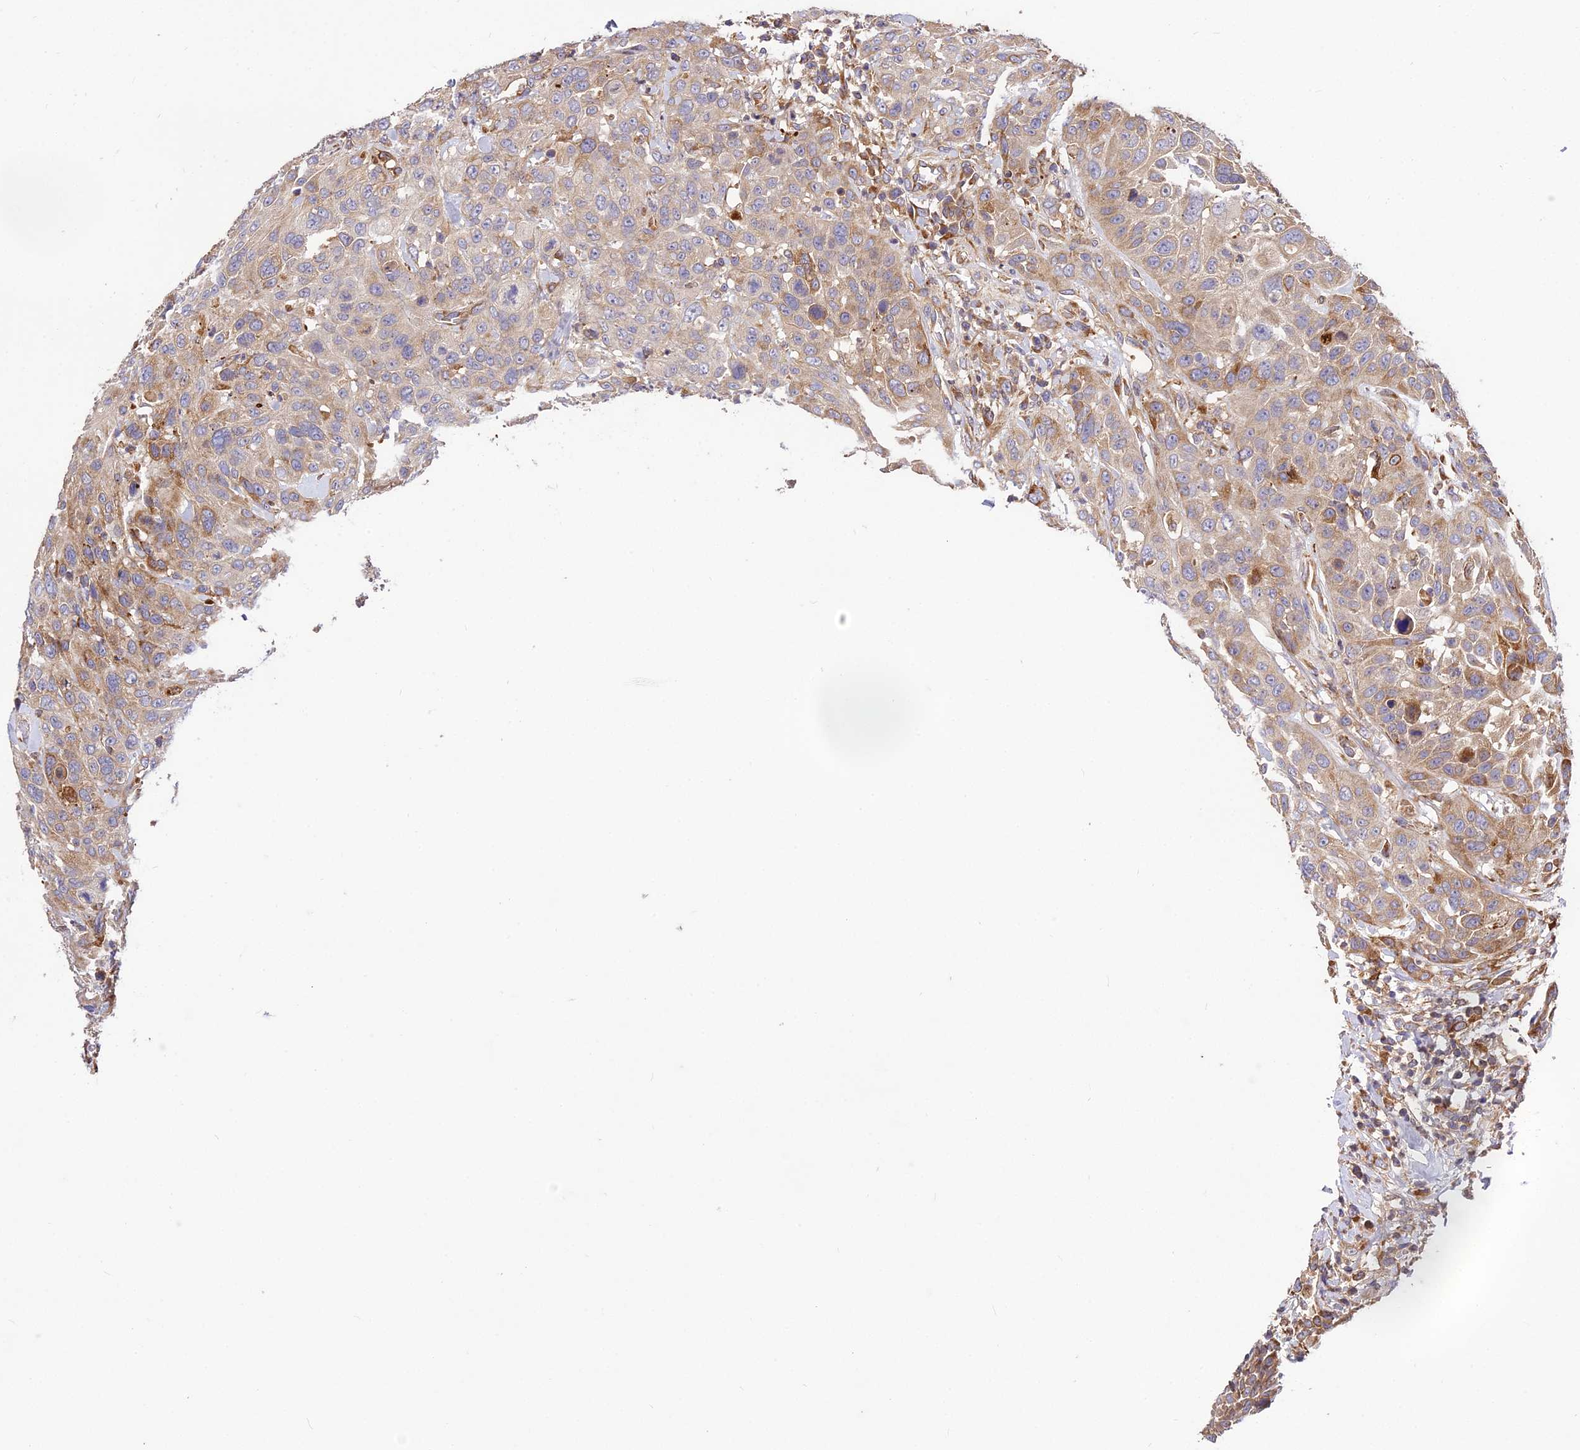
{"staining": {"intensity": "strong", "quantity": "25%-75%", "location": "cytoplasmic/membranous"}, "tissue": "oral mucosa", "cell_type": "Squamous epithelial cells", "image_type": "normal", "snomed": [{"axis": "morphology", "description": "Normal tissue, NOS"}, {"axis": "topography", "description": "Skeletal muscle"}, {"axis": "topography", "description": "Oral tissue"}, {"axis": "topography", "description": "Salivary gland"}, {"axis": "topography", "description": "Peripheral nerve tissue"}], "caption": "Protein staining of normal oral mucosa displays strong cytoplasmic/membranous expression in about 25%-75% of squamous epithelial cells.", "gene": "ROCK1", "patient": {"sex": "male", "age": 54}}